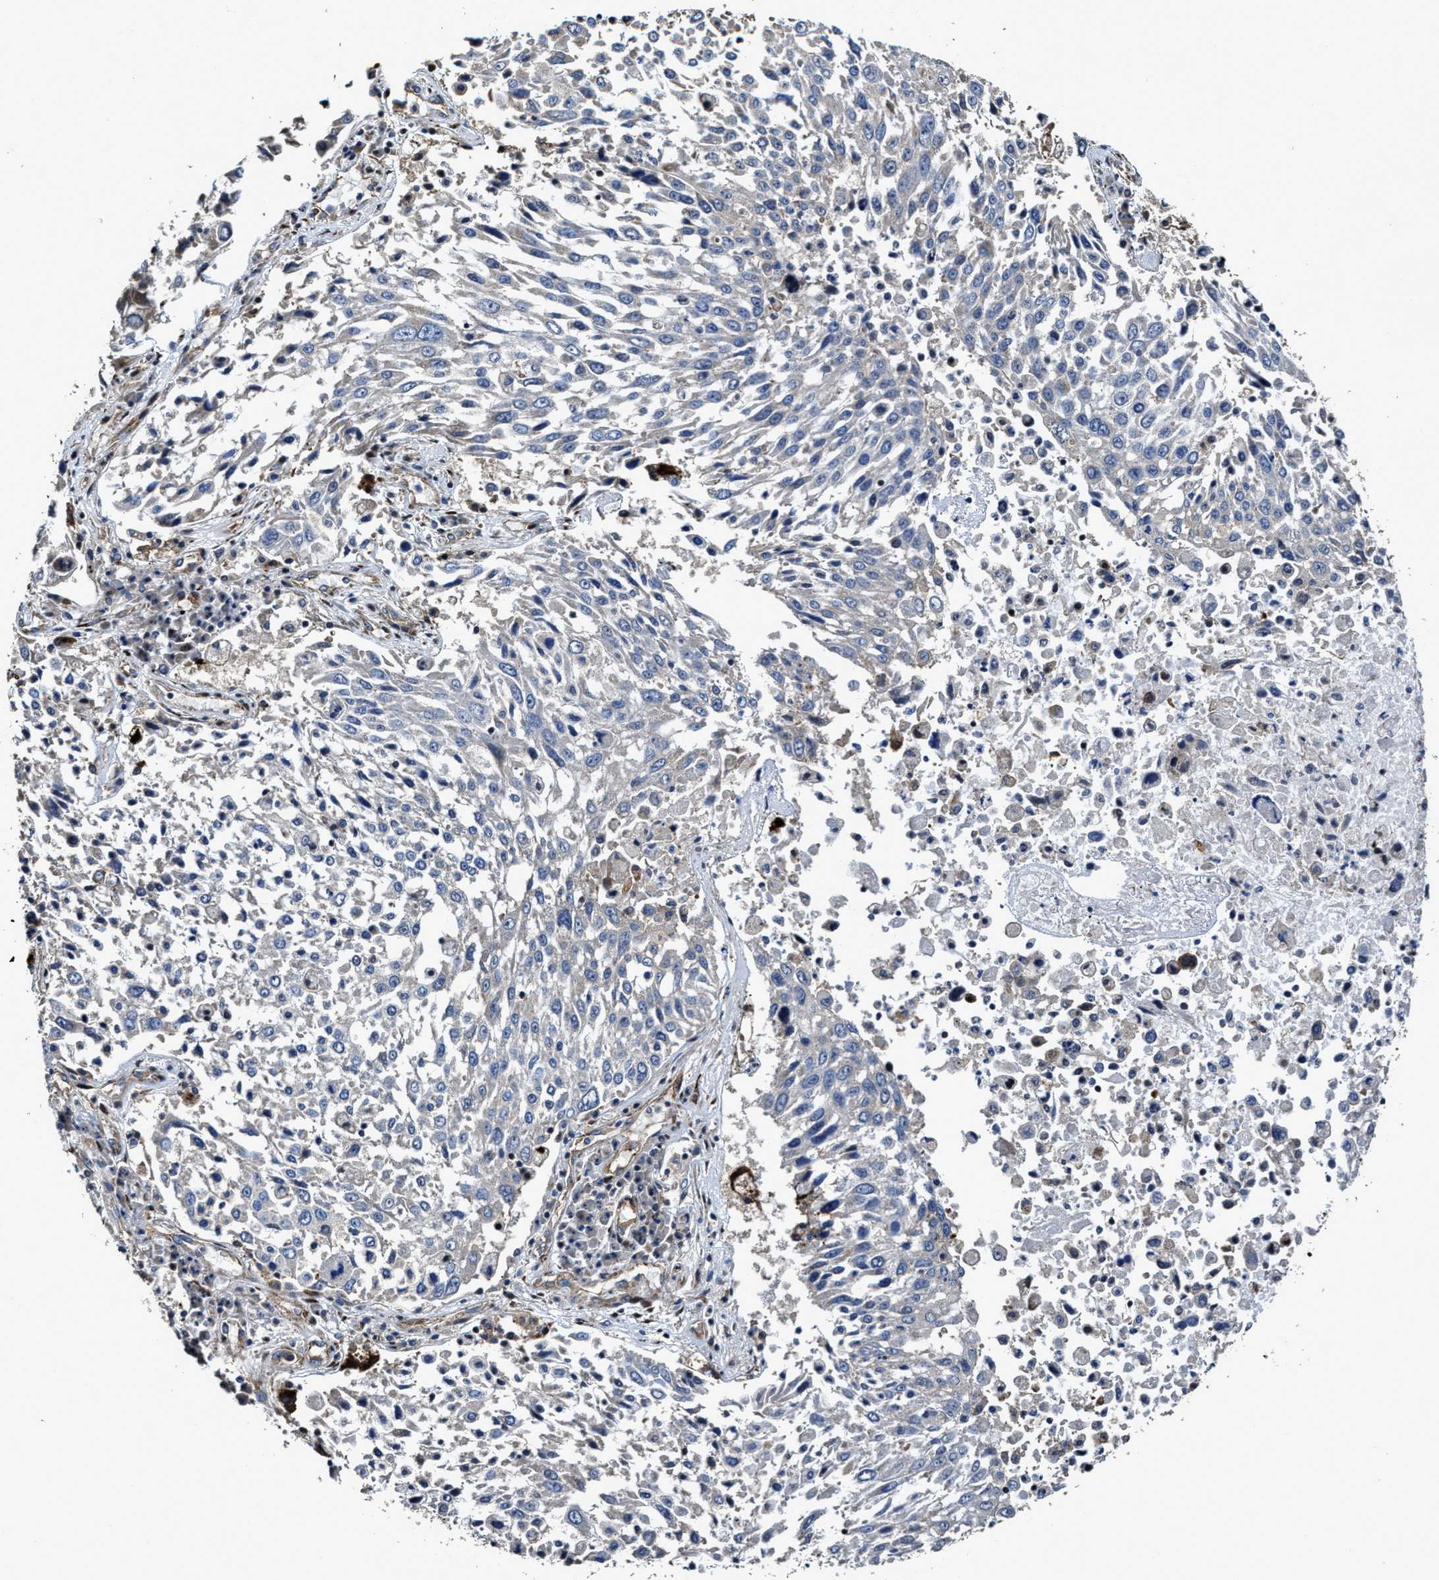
{"staining": {"intensity": "negative", "quantity": "none", "location": "none"}, "tissue": "lung cancer", "cell_type": "Tumor cells", "image_type": "cancer", "snomed": [{"axis": "morphology", "description": "Squamous cell carcinoma, NOS"}, {"axis": "topography", "description": "Lung"}], "caption": "A photomicrograph of human lung cancer (squamous cell carcinoma) is negative for staining in tumor cells.", "gene": "PTAR1", "patient": {"sex": "male", "age": 65}}